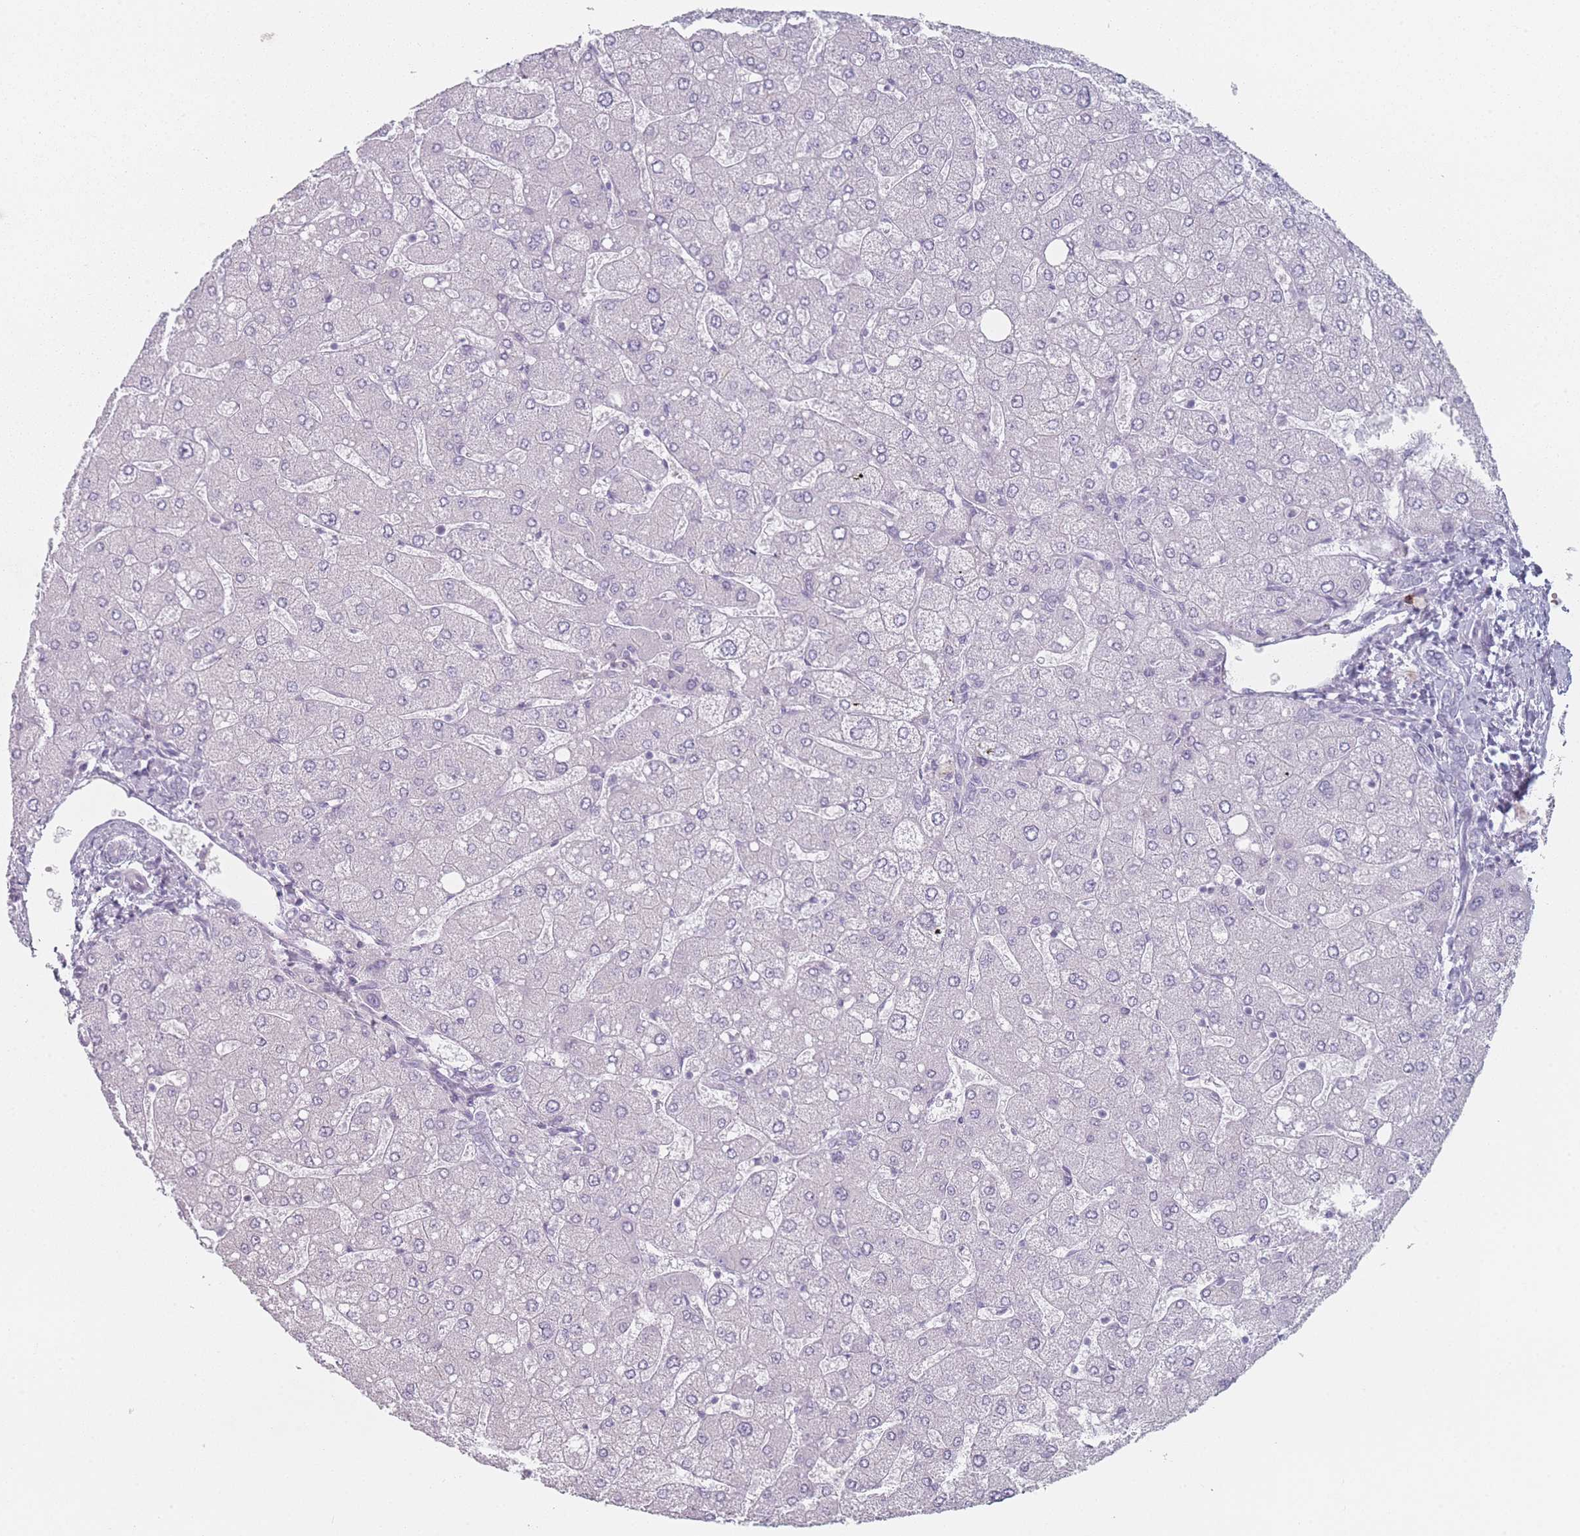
{"staining": {"intensity": "negative", "quantity": "none", "location": "none"}, "tissue": "liver", "cell_type": "Cholangiocytes", "image_type": "normal", "snomed": [{"axis": "morphology", "description": "Normal tissue, NOS"}, {"axis": "topography", "description": "Liver"}], "caption": "An immunohistochemistry (IHC) photomicrograph of normal liver is shown. There is no staining in cholangiocytes of liver.", "gene": "RNF4", "patient": {"sex": "male", "age": 55}}